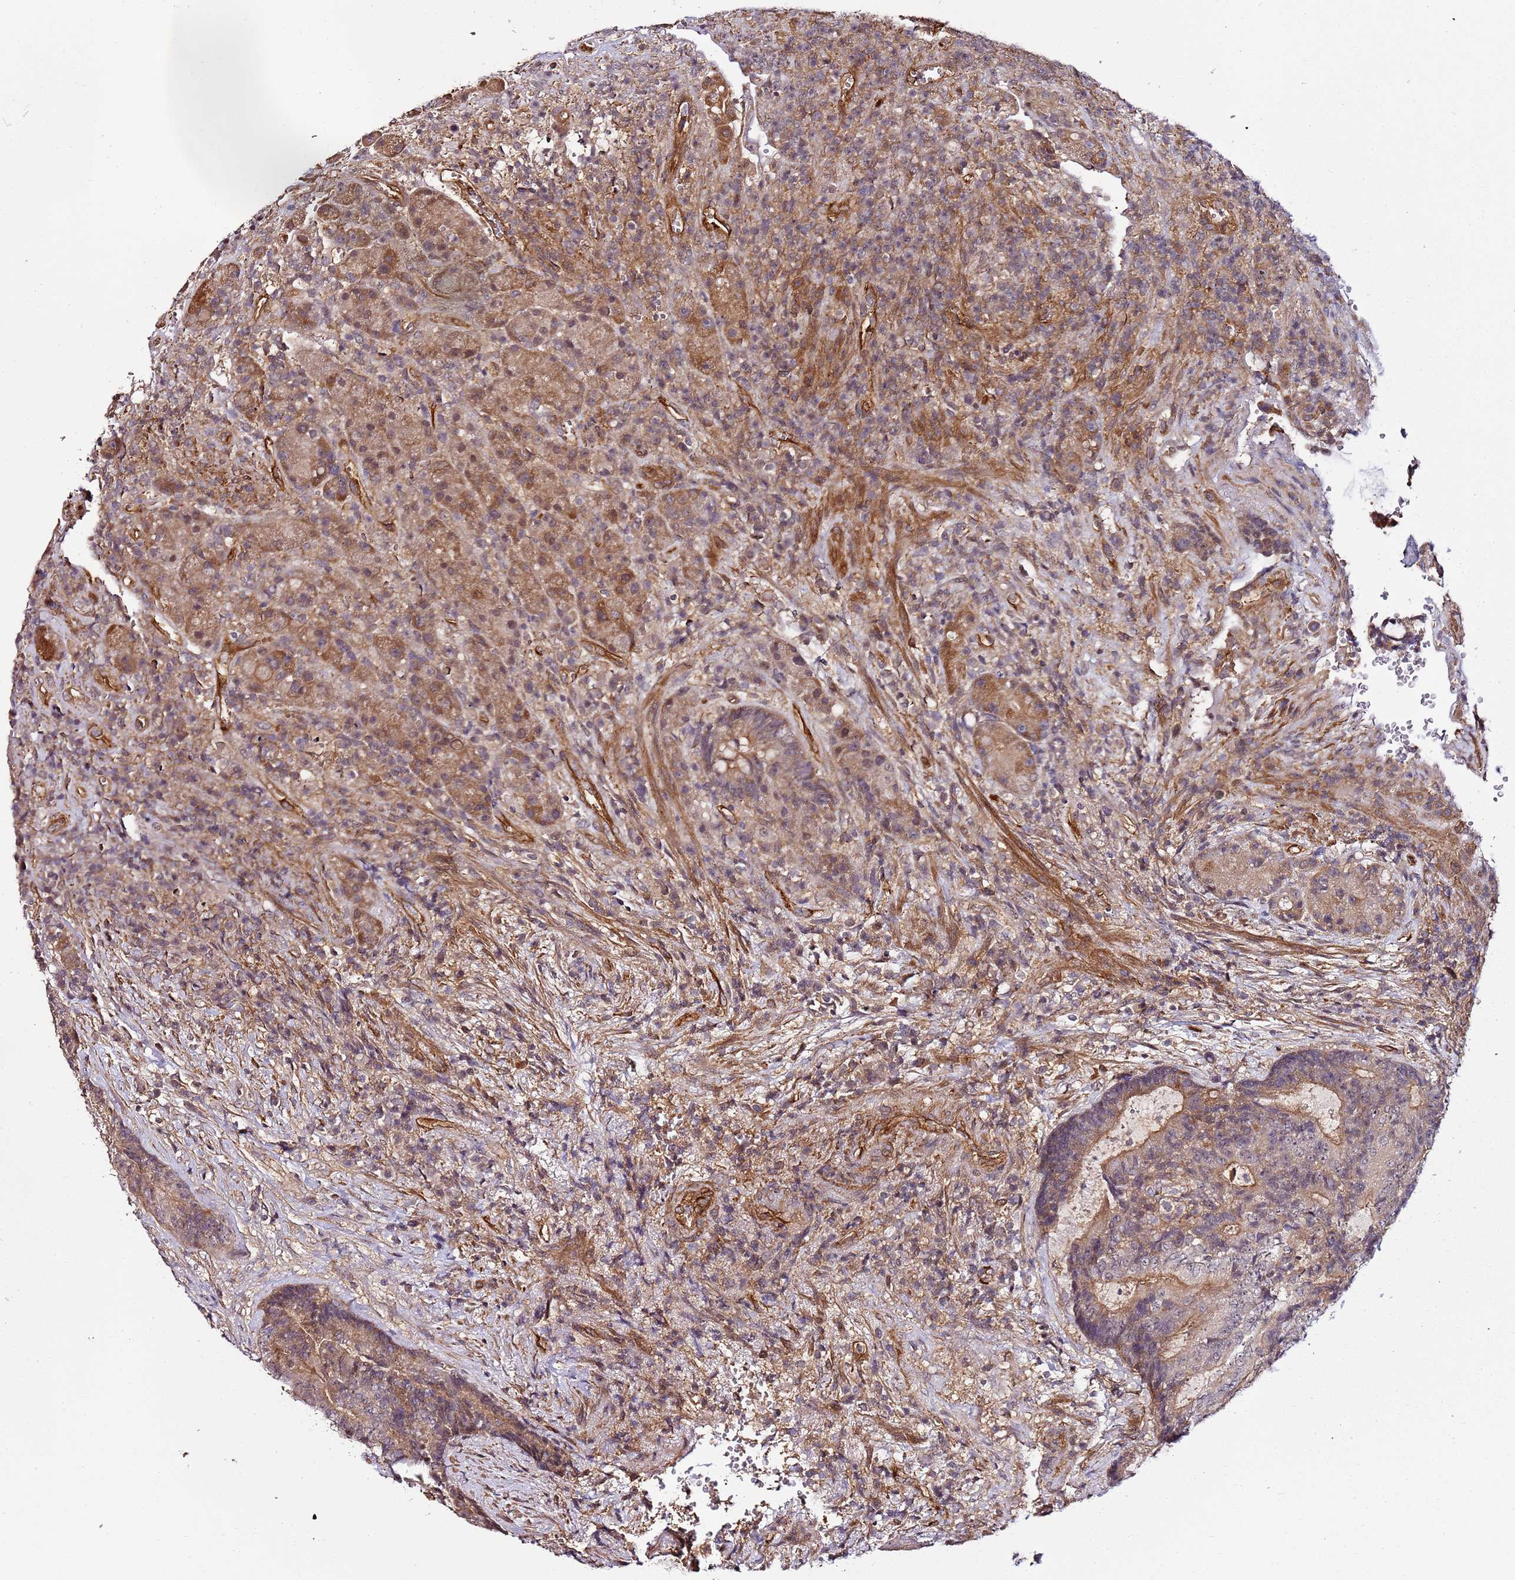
{"staining": {"intensity": "weak", "quantity": "25%-75%", "location": "cytoplasmic/membranous"}, "tissue": "colorectal cancer", "cell_type": "Tumor cells", "image_type": "cancer", "snomed": [{"axis": "morphology", "description": "Adenocarcinoma, NOS"}, {"axis": "topography", "description": "Rectum"}], "caption": "High-power microscopy captured an immunohistochemistry photomicrograph of colorectal cancer (adenocarcinoma), revealing weak cytoplasmic/membranous staining in approximately 25%-75% of tumor cells. (IHC, brightfield microscopy, high magnification).", "gene": "CCNYL1", "patient": {"sex": "male", "age": 69}}